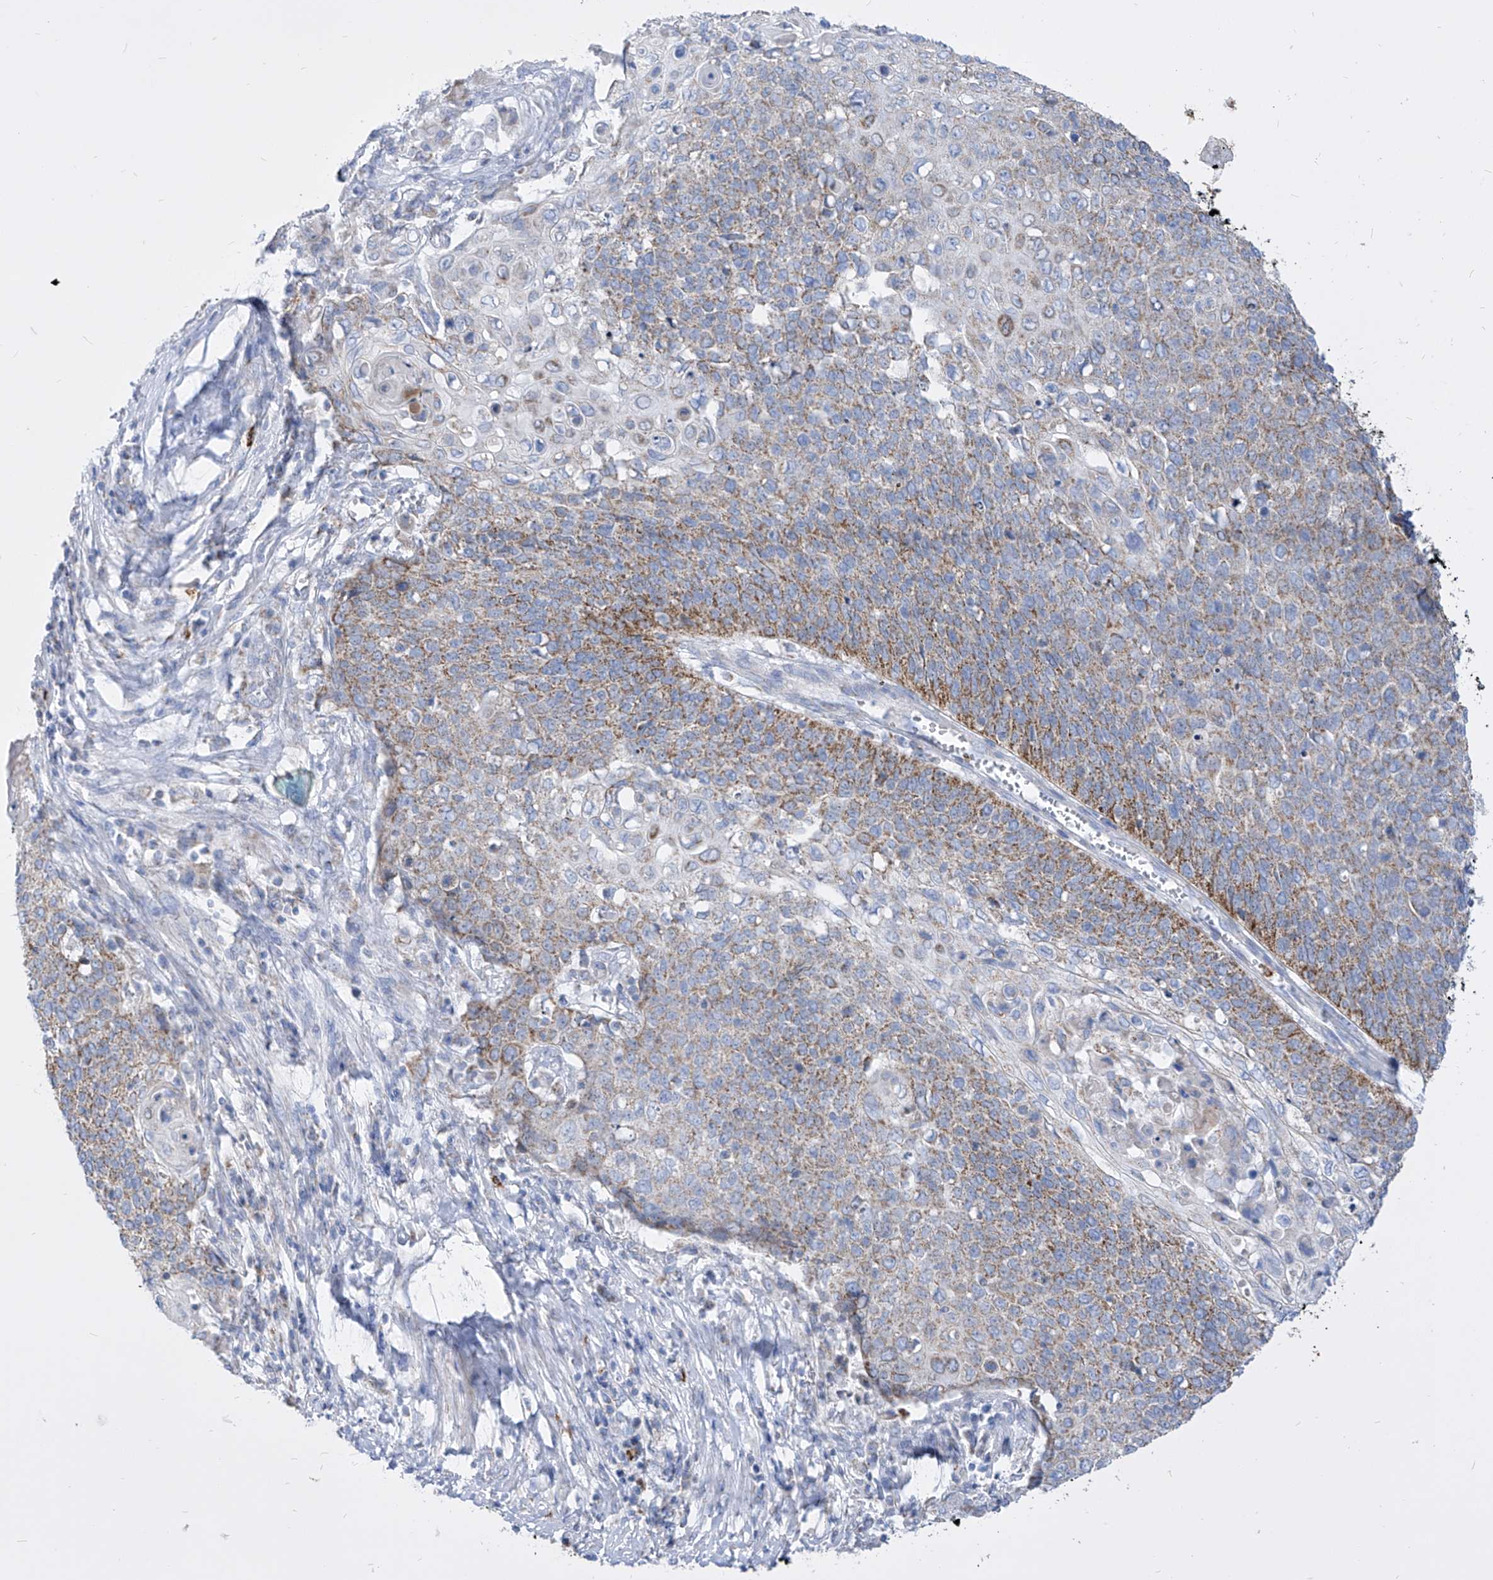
{"staining": {"intensity": "moderate", "quantity": "25%-75%", "location": "cytoplasmic/membranous"}, "tissue": "cervical cancer", "cell_type": "Tumor cells", "image_type": "cancer", "snomed": [{"axis": "morphology", "description": "Squamous cell carcinoma, NOS"}, {"axis": "topography", "description": "Cervix"}], "caption": "Immunohistochemistry of human squamous cell carcinoma (cervical) displays medium levels of moderate cytoplasmic/membranous staining in approximately 25%-75% of tumor cells. Nuclei are stained in blue.", "gene": "COQ3", "patient": {"sex": "female", "age": 39}}